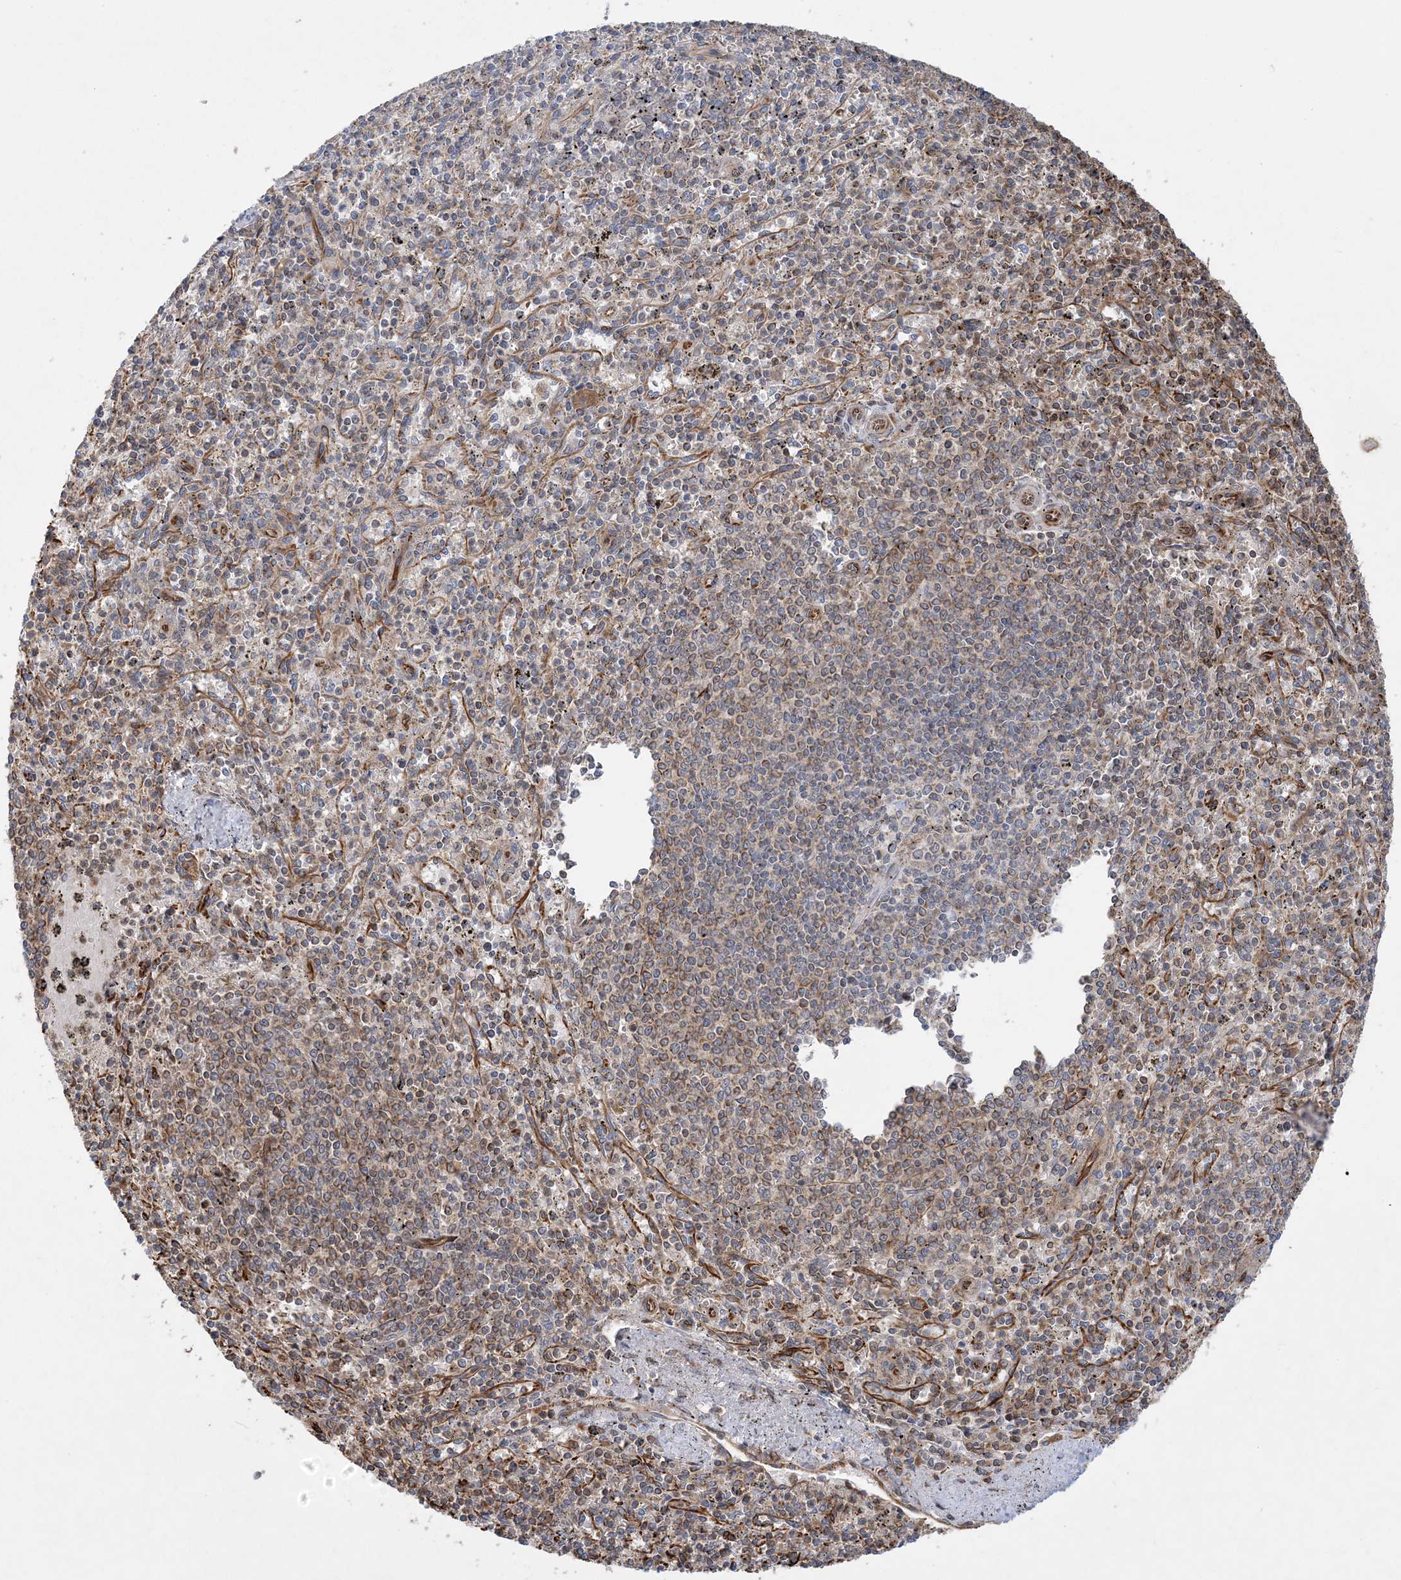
{"staining": {"intensity": "moderate", "quantity": "25%-75%", "location": "cytoplasmic/membranous"}, "tissue": "spleen", "cell_type": "Cells in red pulp", "image_type": "normal", "snomed": [{"axis": "morphology", "description": "Normal tissue, NOS"}, {"axis": "topography", "description": "Spleen"}], "caption": "Immunohistochemical staining of unremarkable human spleen demonstrates moderate cytoplasmic/membranous protein positivity in approximately 25%-75% of cells in red pulp.", "gene": "FAM114A2", "patient": {"sex": "male", "age": 72}}